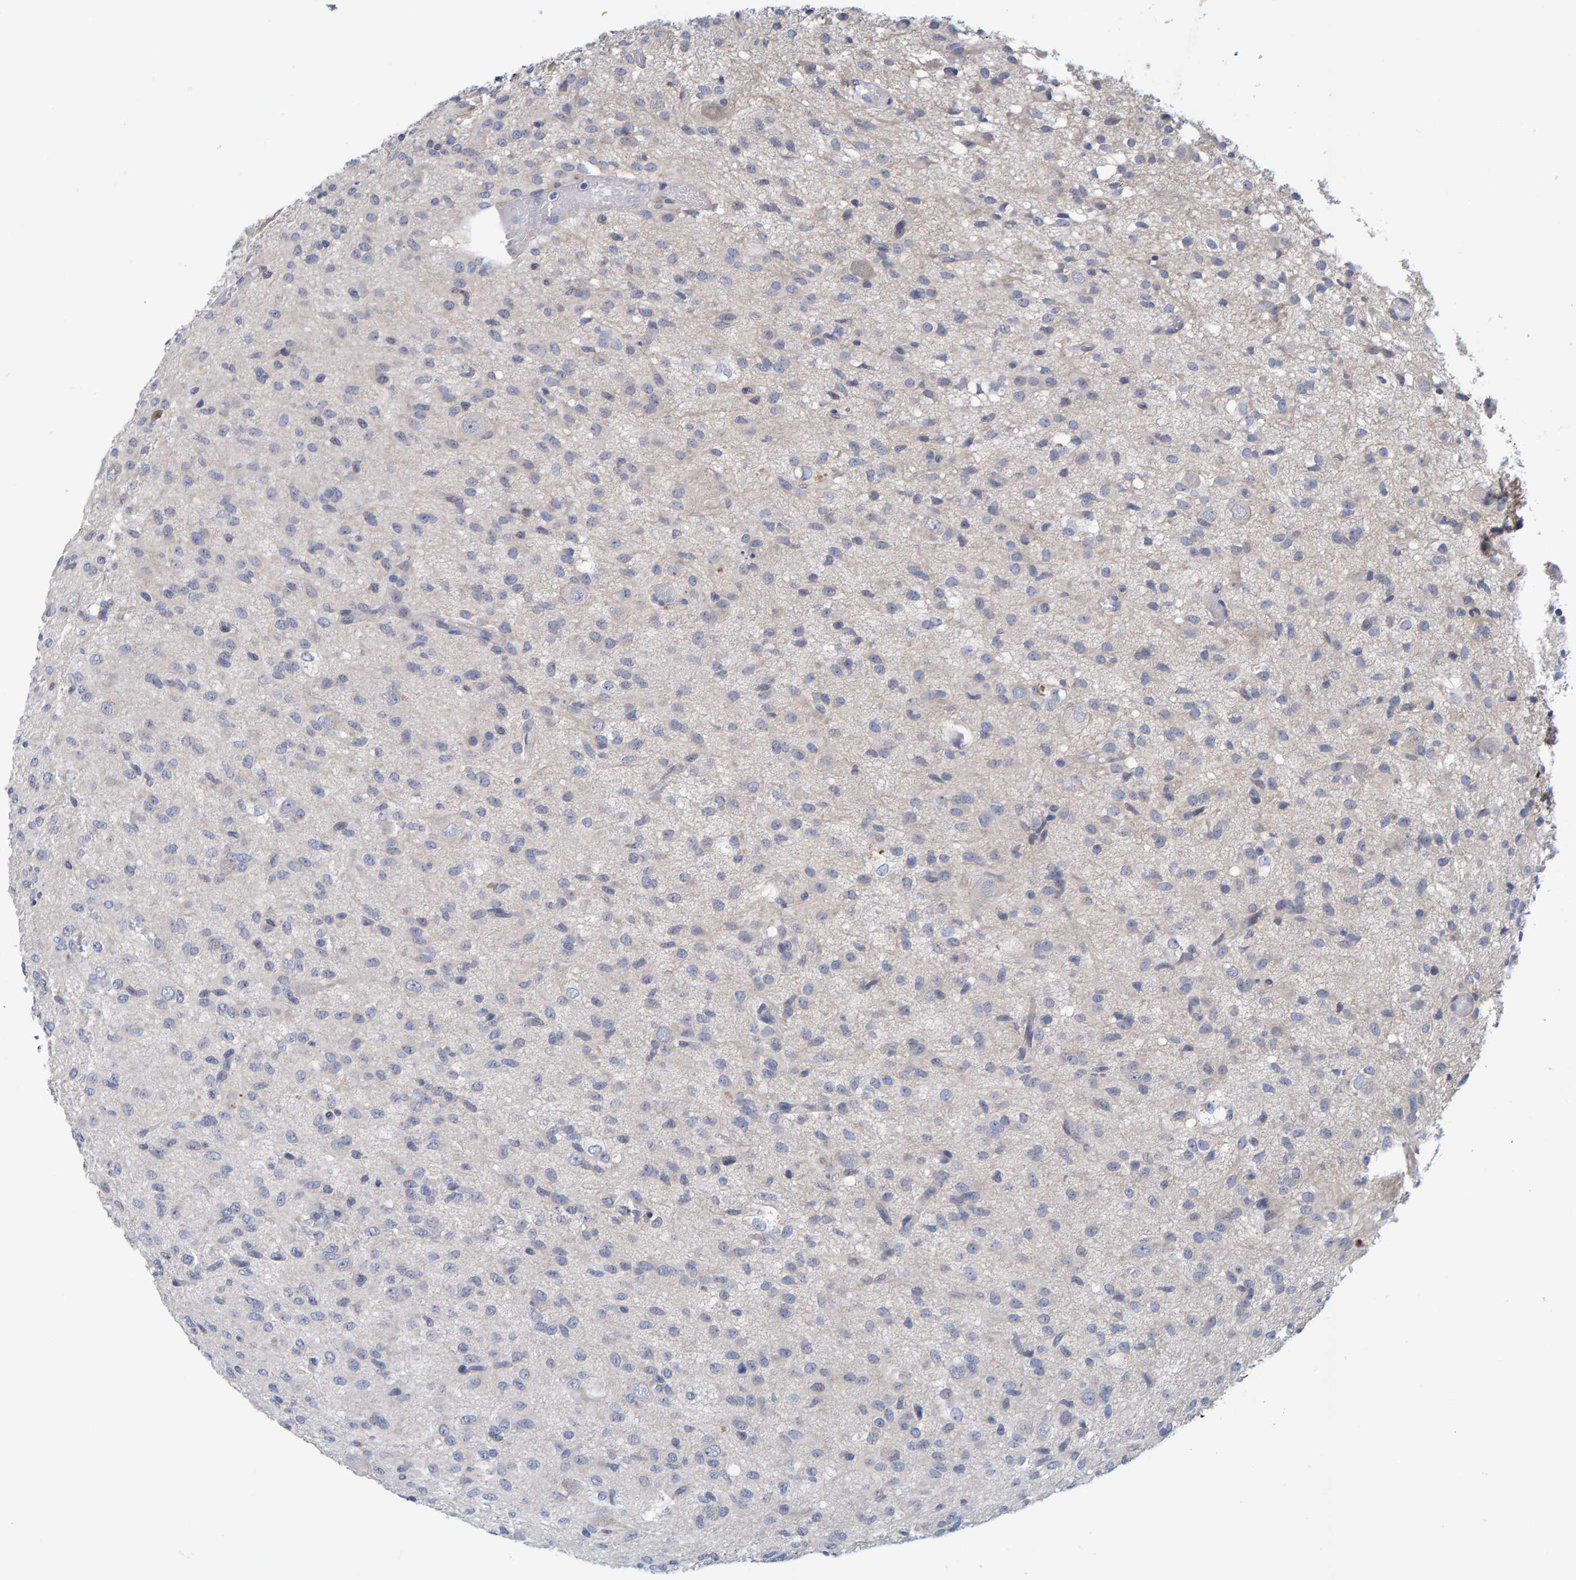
{"staining": {"intensity": "negative", "quantity": "none", "location": "none"}, "tissue": "glioma", "cell_type": "Tumor cells", "image_type": "cancer", "snomed": [{"axis": "morphology", "description": "Glioma, malignant, High grade"}, {"axis": "topography", "description": "Brain"}], "caption": "DAB (3,3'-diaminobenzidine) immunohistochemical staining of human glioma exhibits no significant staining in tumor cells.", "gene": "ZNF77", "patient": {"sex": "female", "age": 59}}